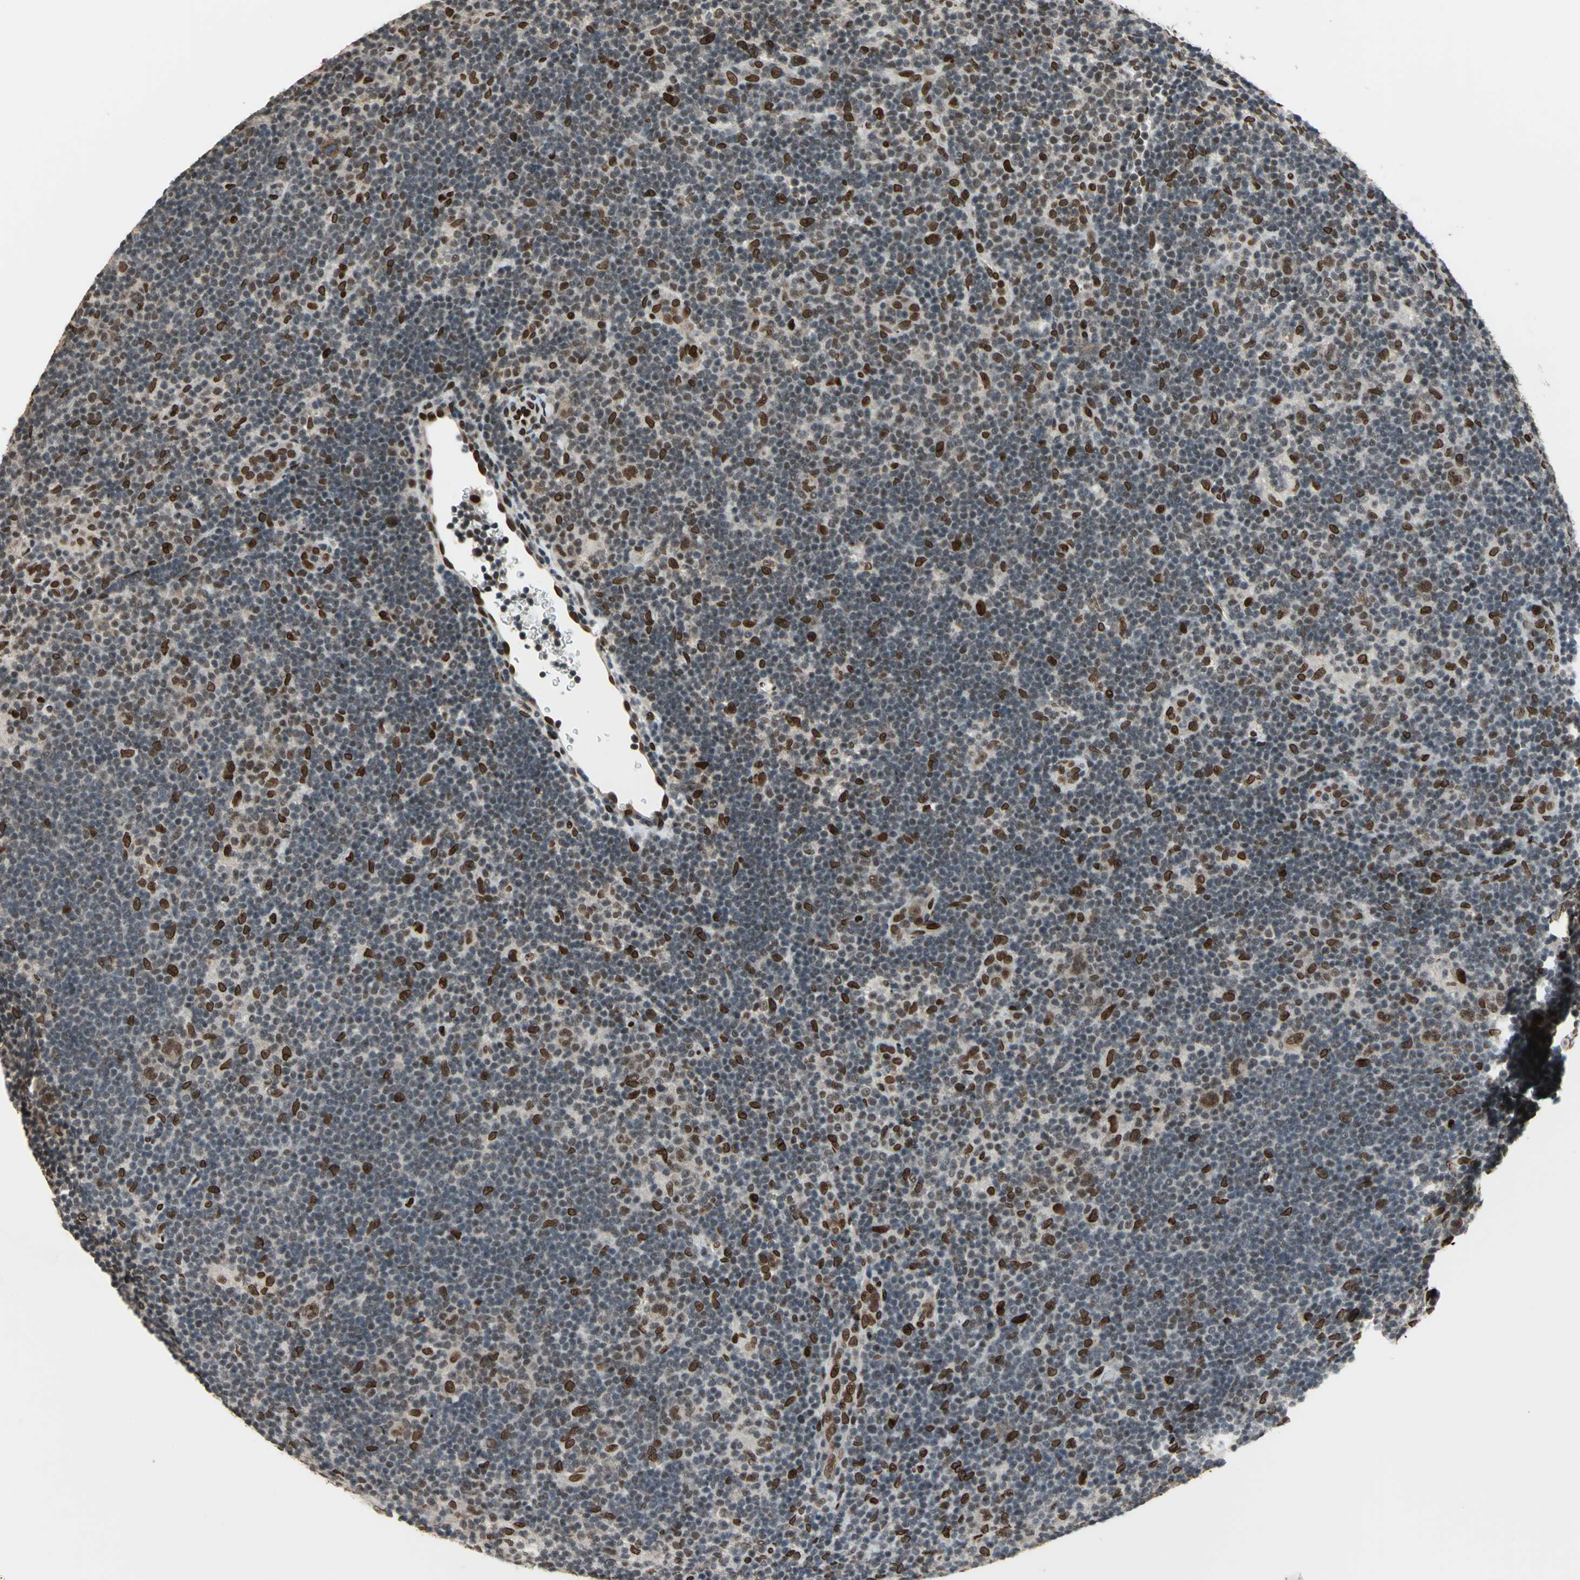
{"staining": {"intensity": "moderate", "quantity": "<25%", "location": "nuclear"}, "tissue": "lymphoma", "cell_type": "Tumor cells", "image_type": "cancer", "snomed": [{"axis": "morphology", "description": "Hodgkin's disease, NOS"}, {"axis": "topography", "description": "Lymph node"}], "caption": "IHC histopathology image of human Hodgkin's disease stained for a protein (brown), which exhibits low levels of moderate nuclear expression in about <25% of tumor cells.", "gene": "ISY1", "patient": {"sex": "female", "age": 57}}